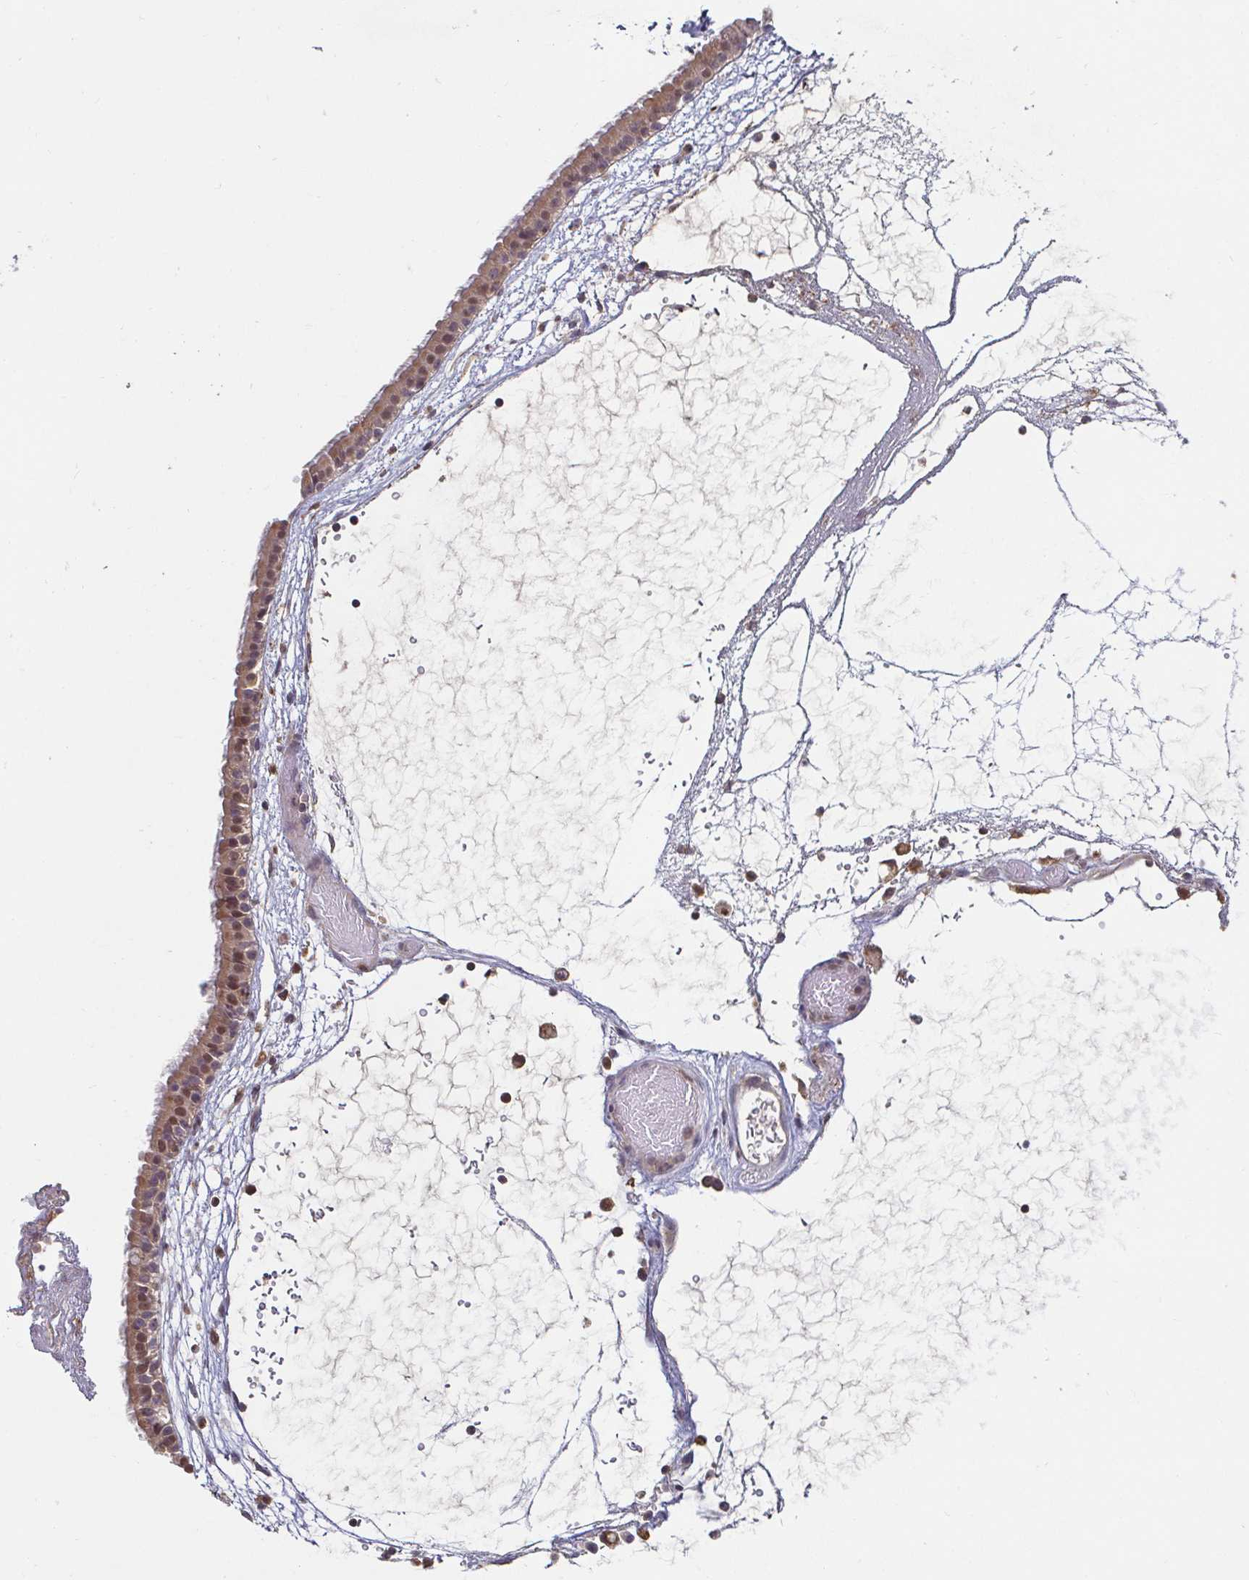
{"staining": {"intensity": "moderate", "quantity": "25%-75%", "location": "cytoplasmic/membranous"}, "tissue": "nasopharynx", "cell_type": "Respiratory epithelial cells", "image_type": "normal", "snomed": [{"axis": "morphology", "description": "Normal tissue, NOS"}, {"axis": "topography", "description": "Nasopharynx"}], "caption": "Immunohistochemical staining of unremarkable human nasopharynx displays medium levels of moderate cytoplasmic/membranous positivity in about 25%-75% of respiratory epithelial cells.", "gene": "CDH18", "patient": {"sex": "male", "age": 24}}